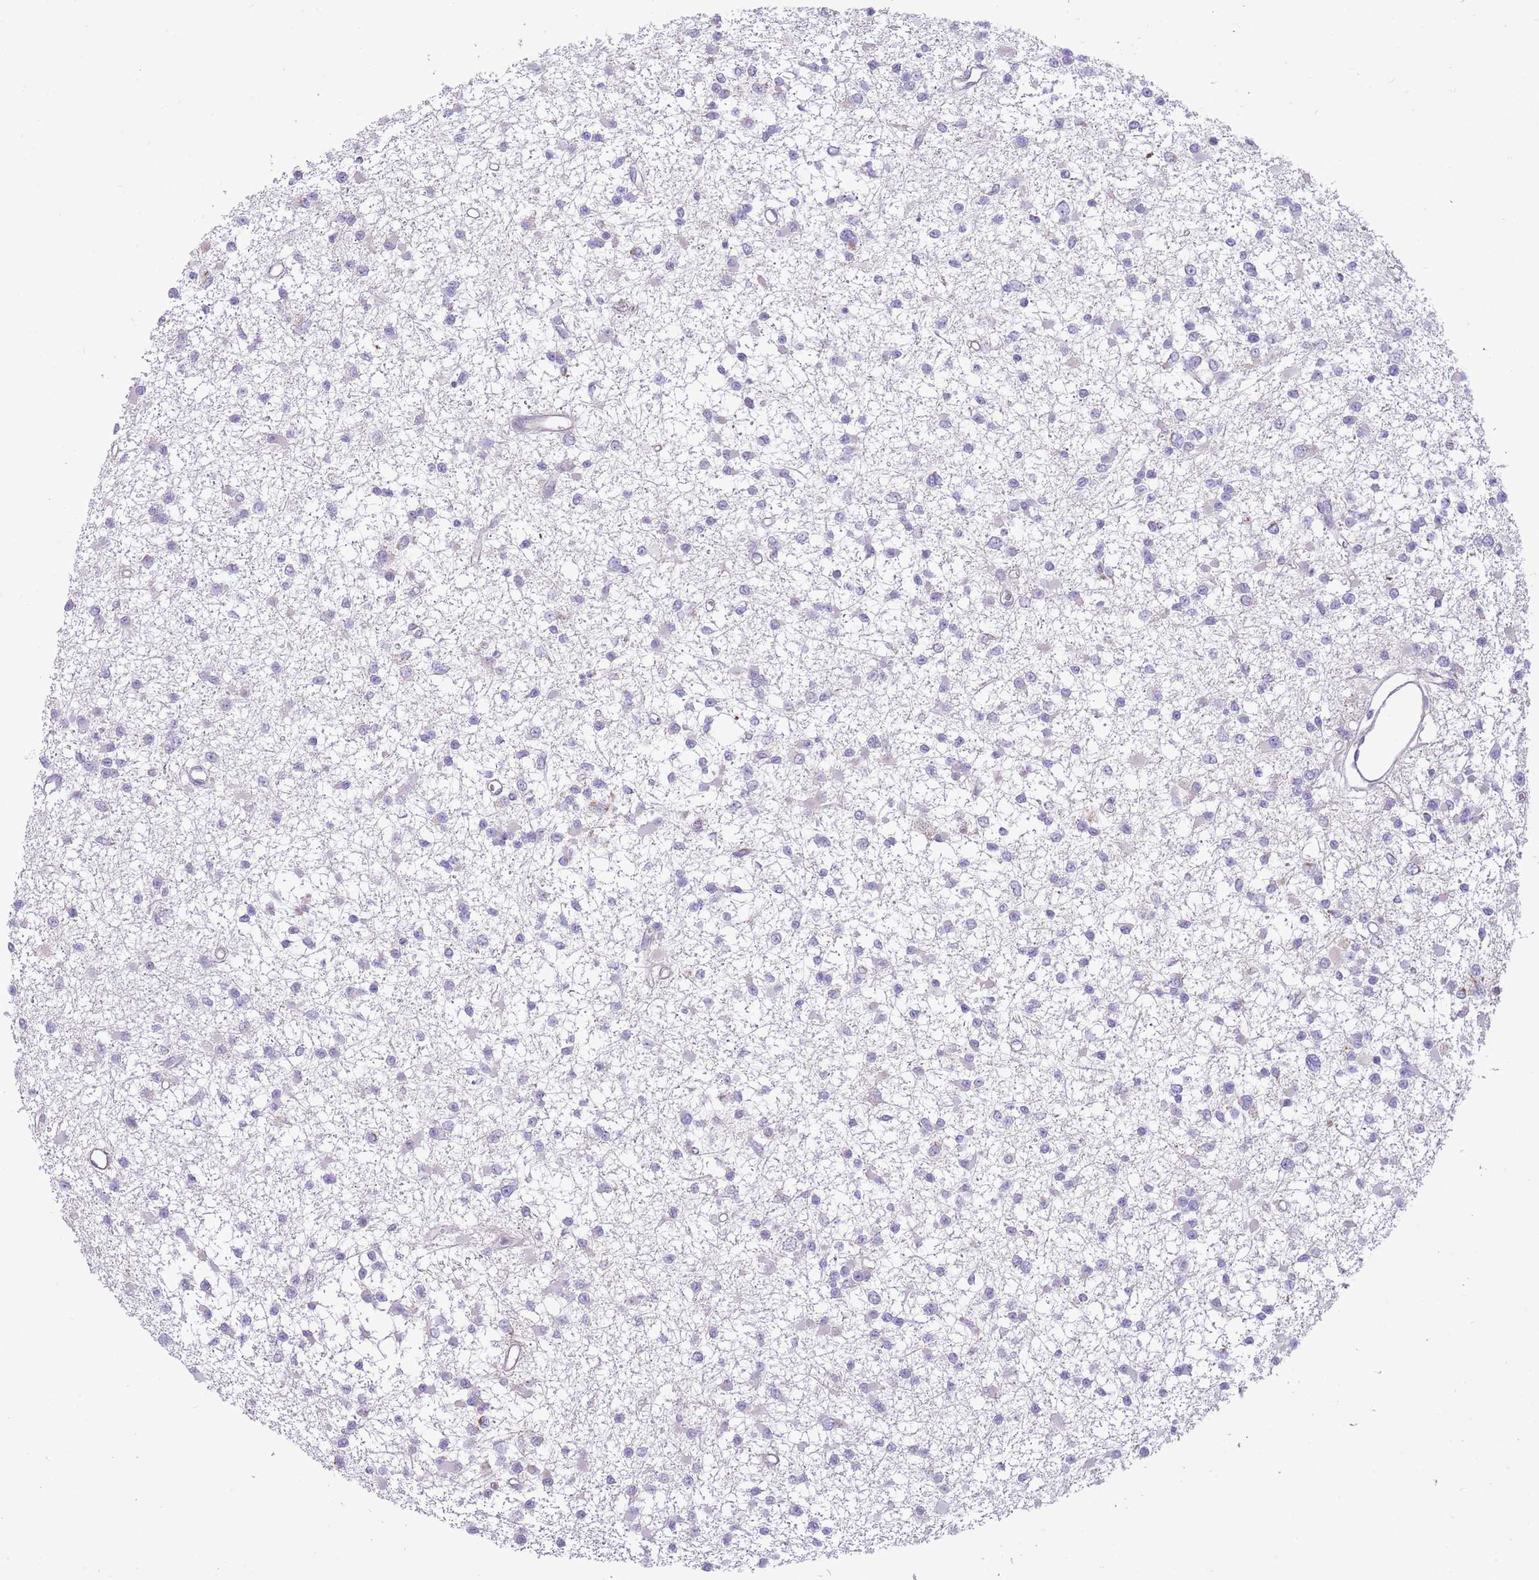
{"staining": {"intensity": "negative", "quantity": "none", "location": "none"}, "tissue": "glioma", "cell_type": "Tumor cells", "image_type": "cancer", "snomed": [{"axis": "morphology", "description": "Glioma, malignant, Low grade"}, {"axis": "topography", "description": "Brain"}], "caption": "The photomicrograph shows no significant positivity in tumor cells of malignant glioma (low-grade).", "gene": "TOMM5", "patient": {"sex": "female", "age": 22}}